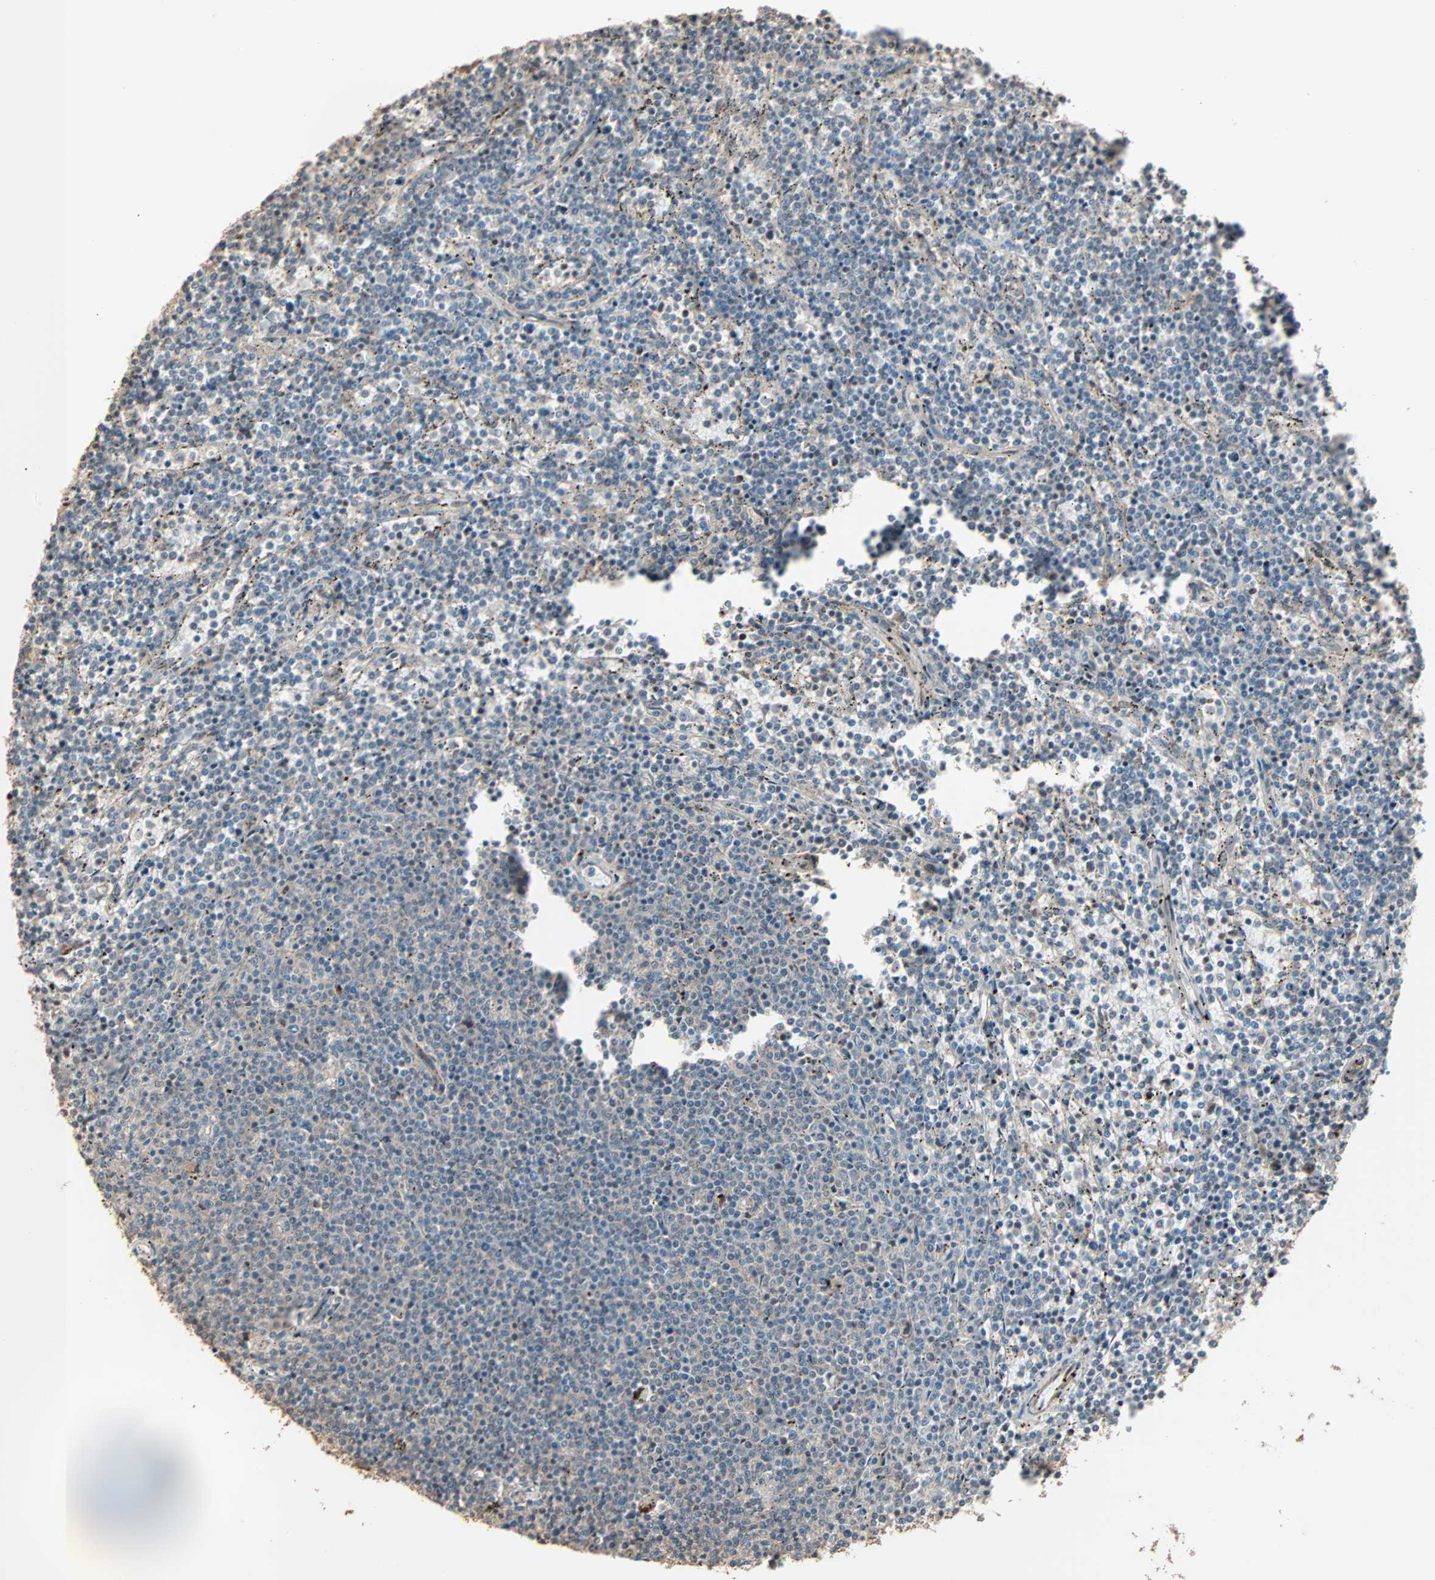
{"staining": {"intensity": "negative", "quantity": "none", "location": "none"}, "tissue": "lymphoma", "cell_type": "Tumor cells", "image_type": "cancer", "snomed": [{"axis": "morphology", "description": "Malignant lymphoma, non-Hodgkin's type, Low grade"}, {"axis": "topography", "description": "Spleen"}], "caption": "There is no significant expression in tumor cells of lymphoma. (Brightfield microscopy of DAB (3,3'-diaminobenzidine) immunohistochemistry (IHC) at high magnification).", "gene": "CALCRL", "patient": {"sex": "female", "age": 50}}